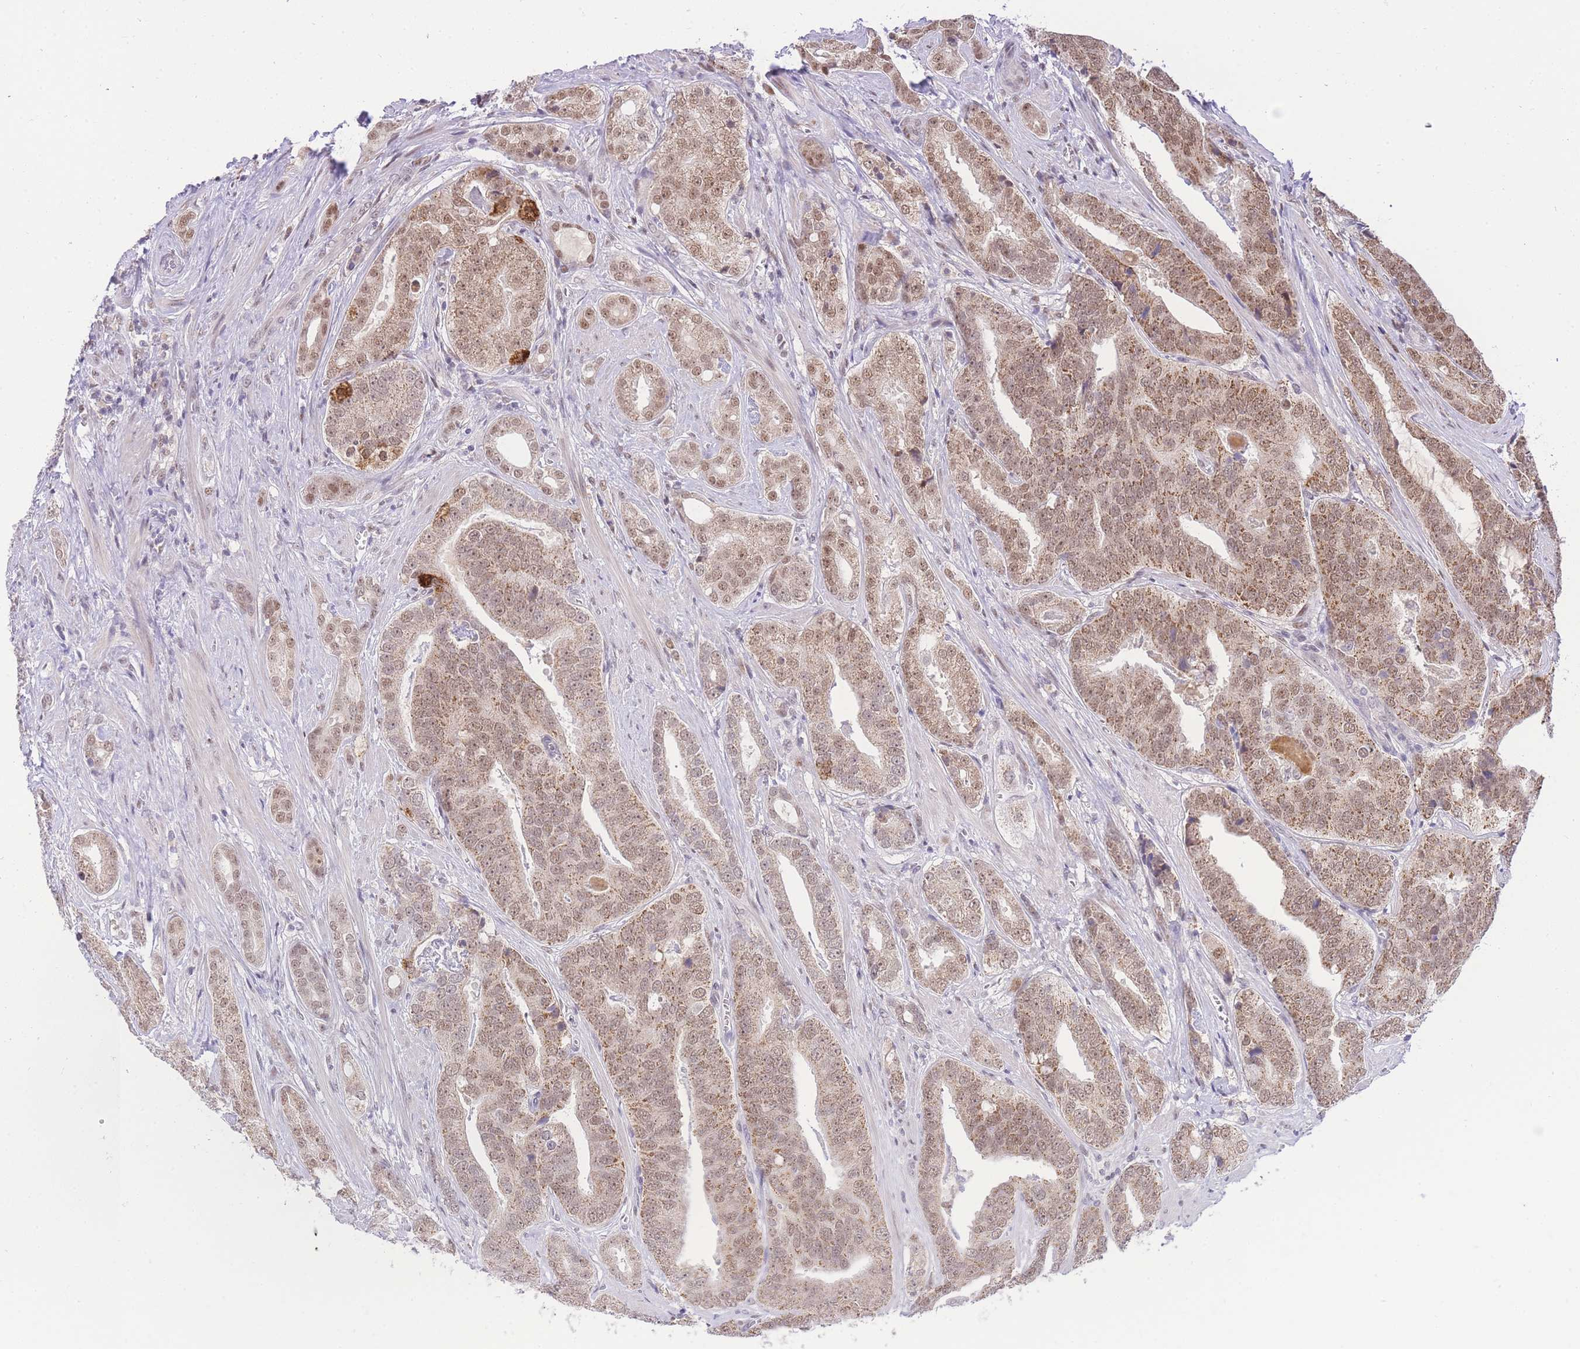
{"staining": {"intensity": "moderate", "quantity": ">75%", "location": "cytoplasmic/membranous,nuclear"}, "tissue": "prostate cancer", "cell_type": "Tumor cells", "image_type": "cancer", "snomed": [{"axis": "morphology", "description": "Adenocarcinoma, High grade"}, {"axis": "topography", "description": "Prostate"}], "caption": "Immunohistochemical staining of human high-grade adenocarcinoma (prostate) exhibits moderate cytoplasmic/membranous and nuclear protein expression in about >75% of tumor cells. Nuclei are stained in blue.", "gene": "PUS10", "patient": {"sex": "male", "age": 55}}